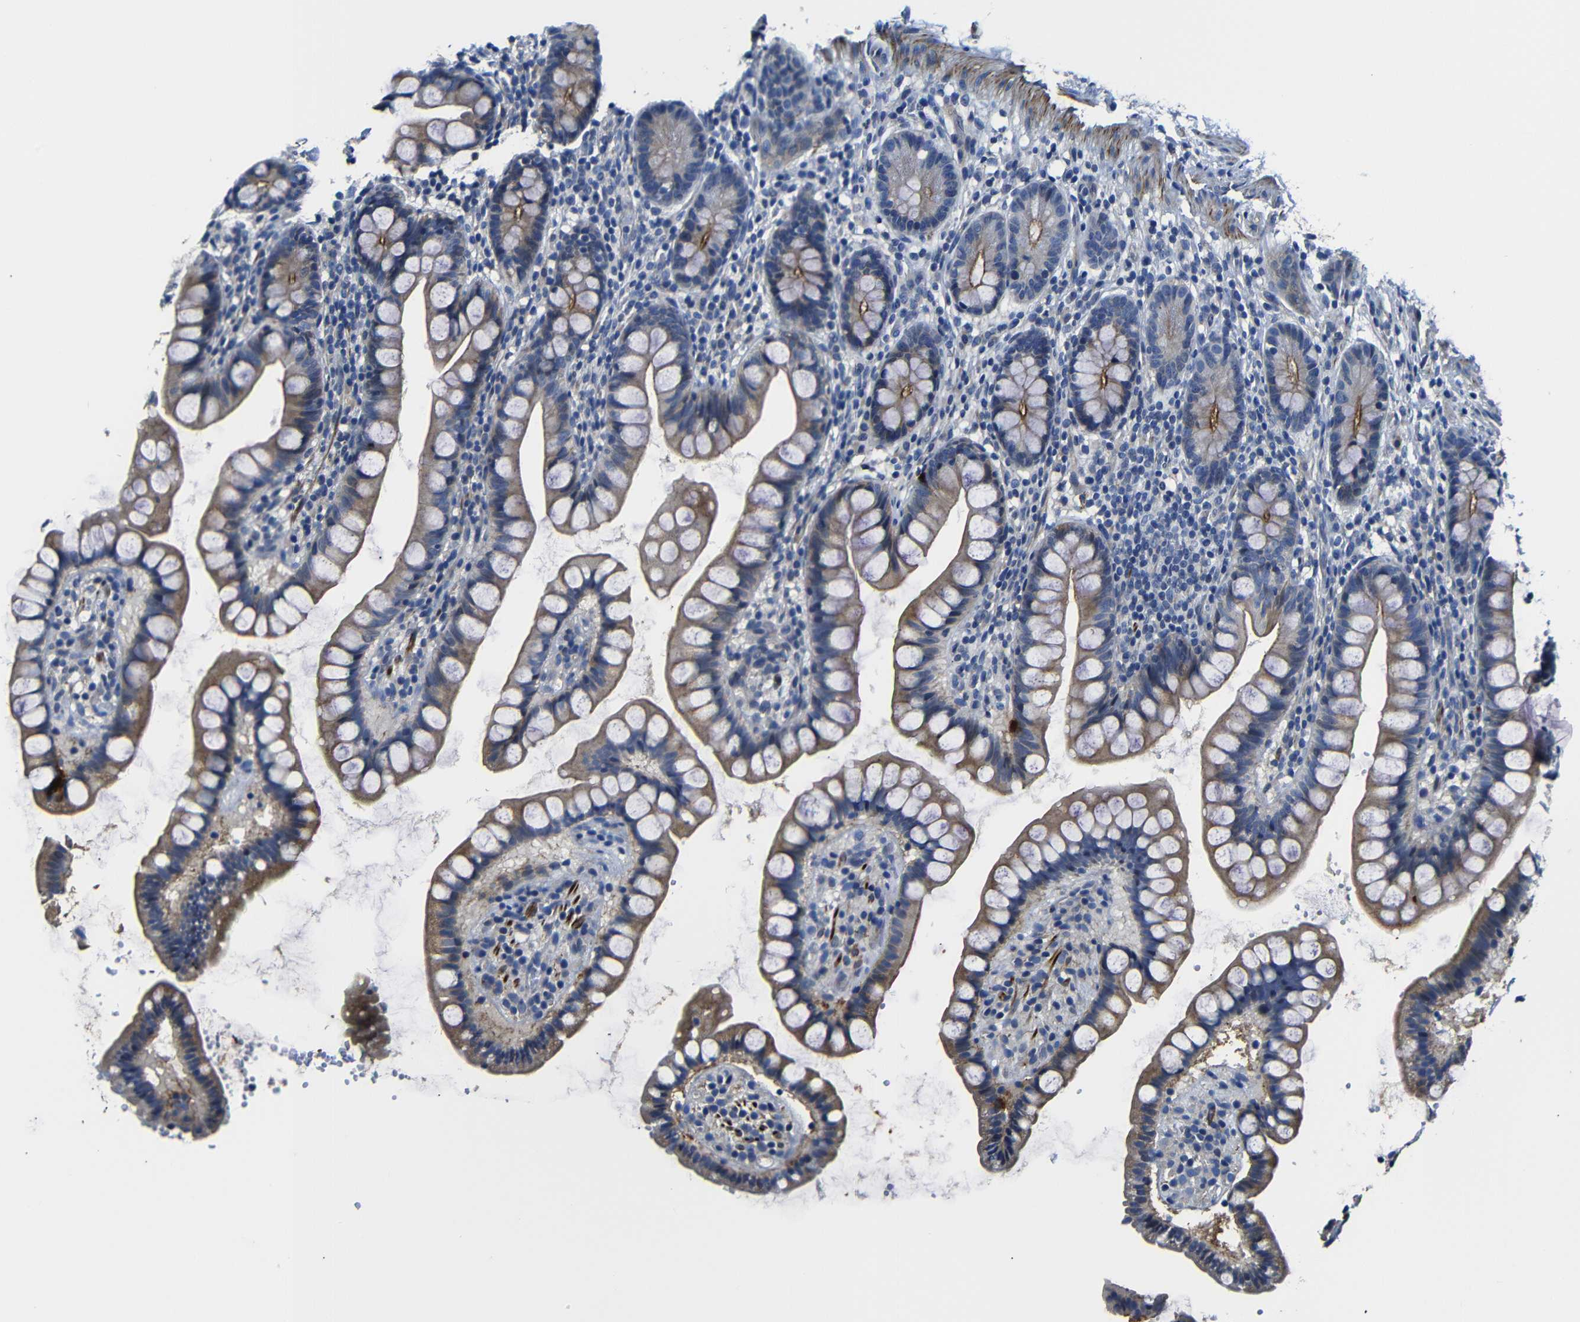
{"staining": {"intensity": "moderate", "quantity": "<25%", "location": "cytoplasmic/membranous"}, "tissue": "small intestine", "cell_type": "Glandular cells", "image_type": "normal", "snomed": [{"axis": "morphology", "description": "Normal tissue, NOS"}, {"axis": "topography", "description": "Small intestine"}], "caption": "Immunohistochemistry photomicrograph of unremarkable small intestine stained for a protein (brown), which reveals low levels of moderate cytoplasmic/membranous expression in approximately <25% of glandular cells.", "gene": "AFDN", "patient": {"sex": "female", "age": 84}}